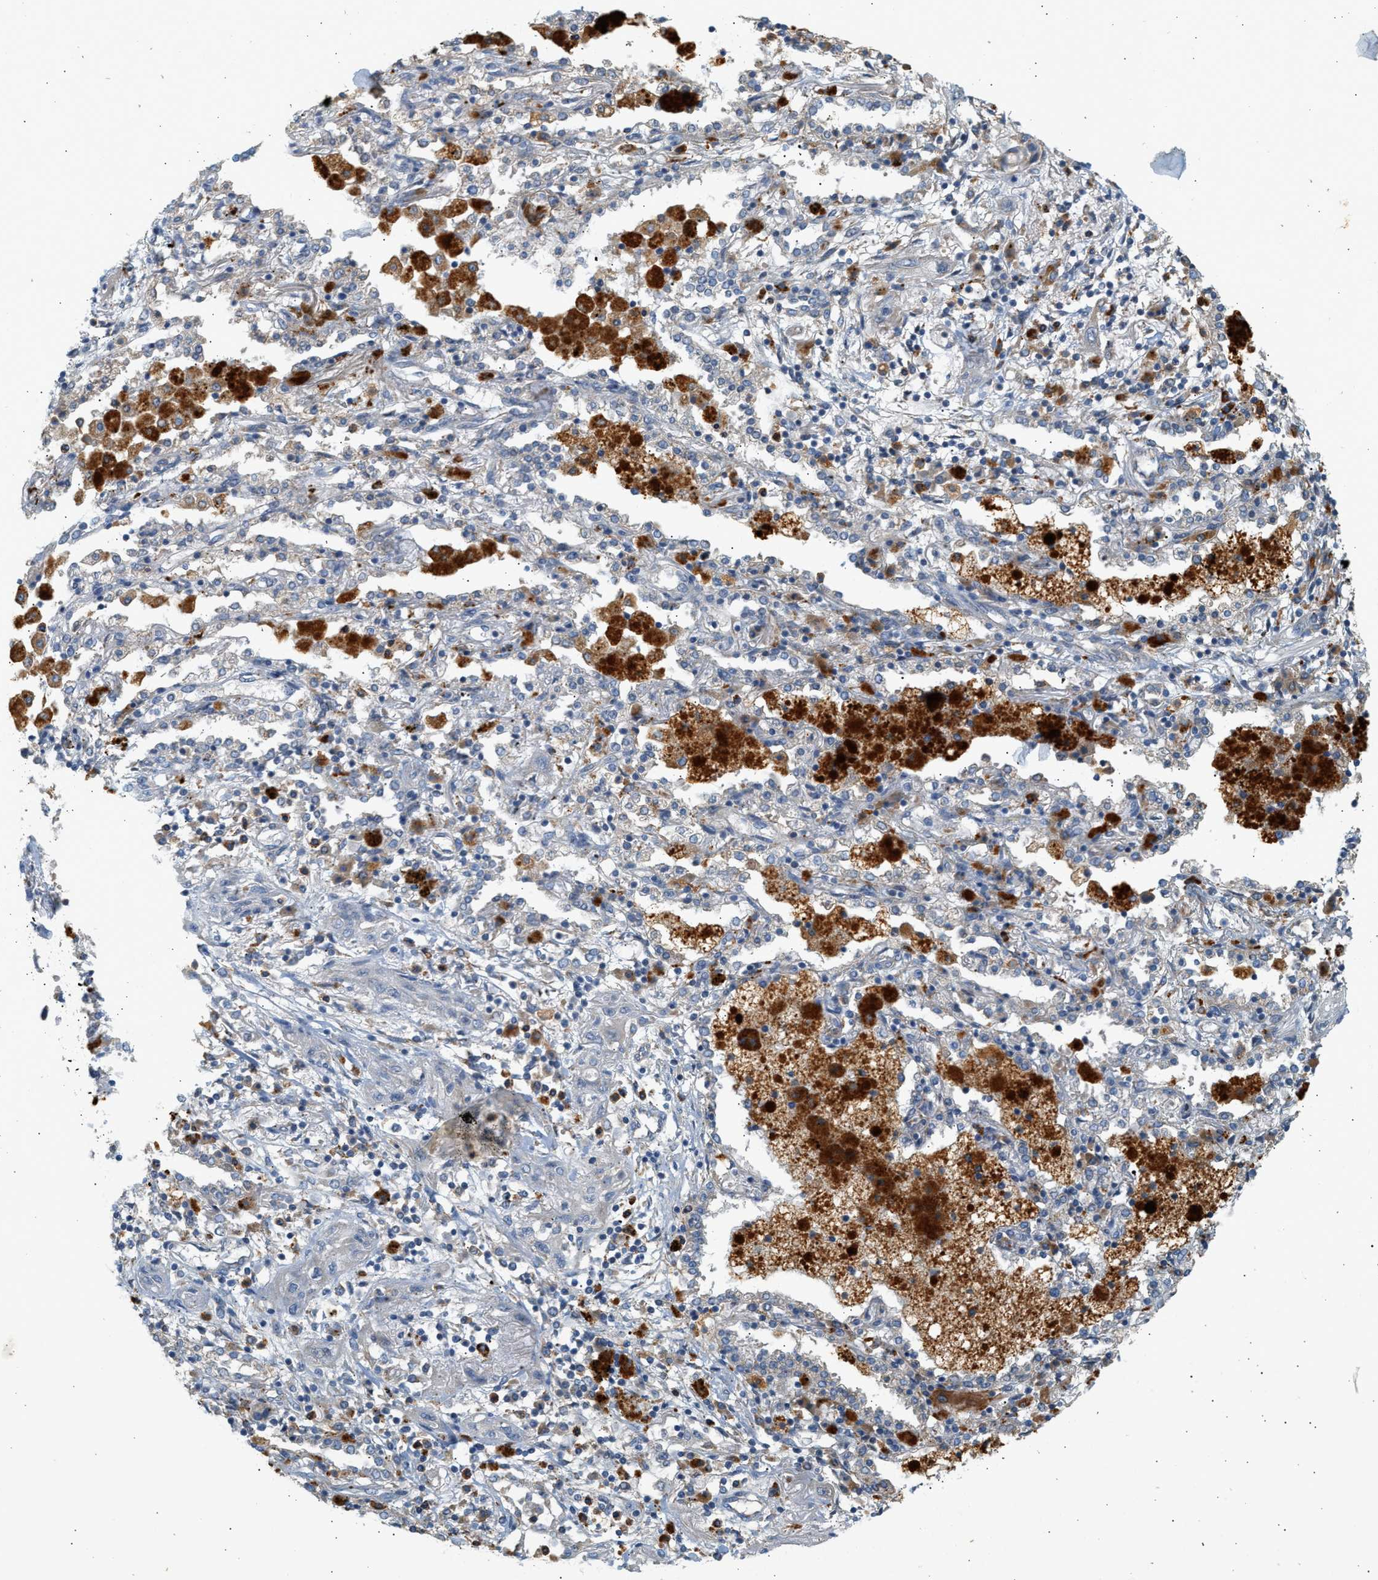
{"staining": {"intensity": "negative", "quantity": "none", "location": "none"}, "tissue": "lung cancer", "cell_type": "Tumor cells", "image_type": "cancer", "snomed": [{"axis": "morphology", "description": "Squamous cell carcinoma, NOS"}, {"axis": "topography", "description": "Lung"}], "caption": "DAB immunohistochemical staining of human lung cancer (squamous cell carcinoma) shows no significant positivity in tumor cells. The staining is performed using DAB (3,3'-diaminobenzidine) brown chromogen with nuclei counter-stained in using hematoxylin.", "gene": "ENTHD1", "patient": {"sex": "female", "age": 47}}